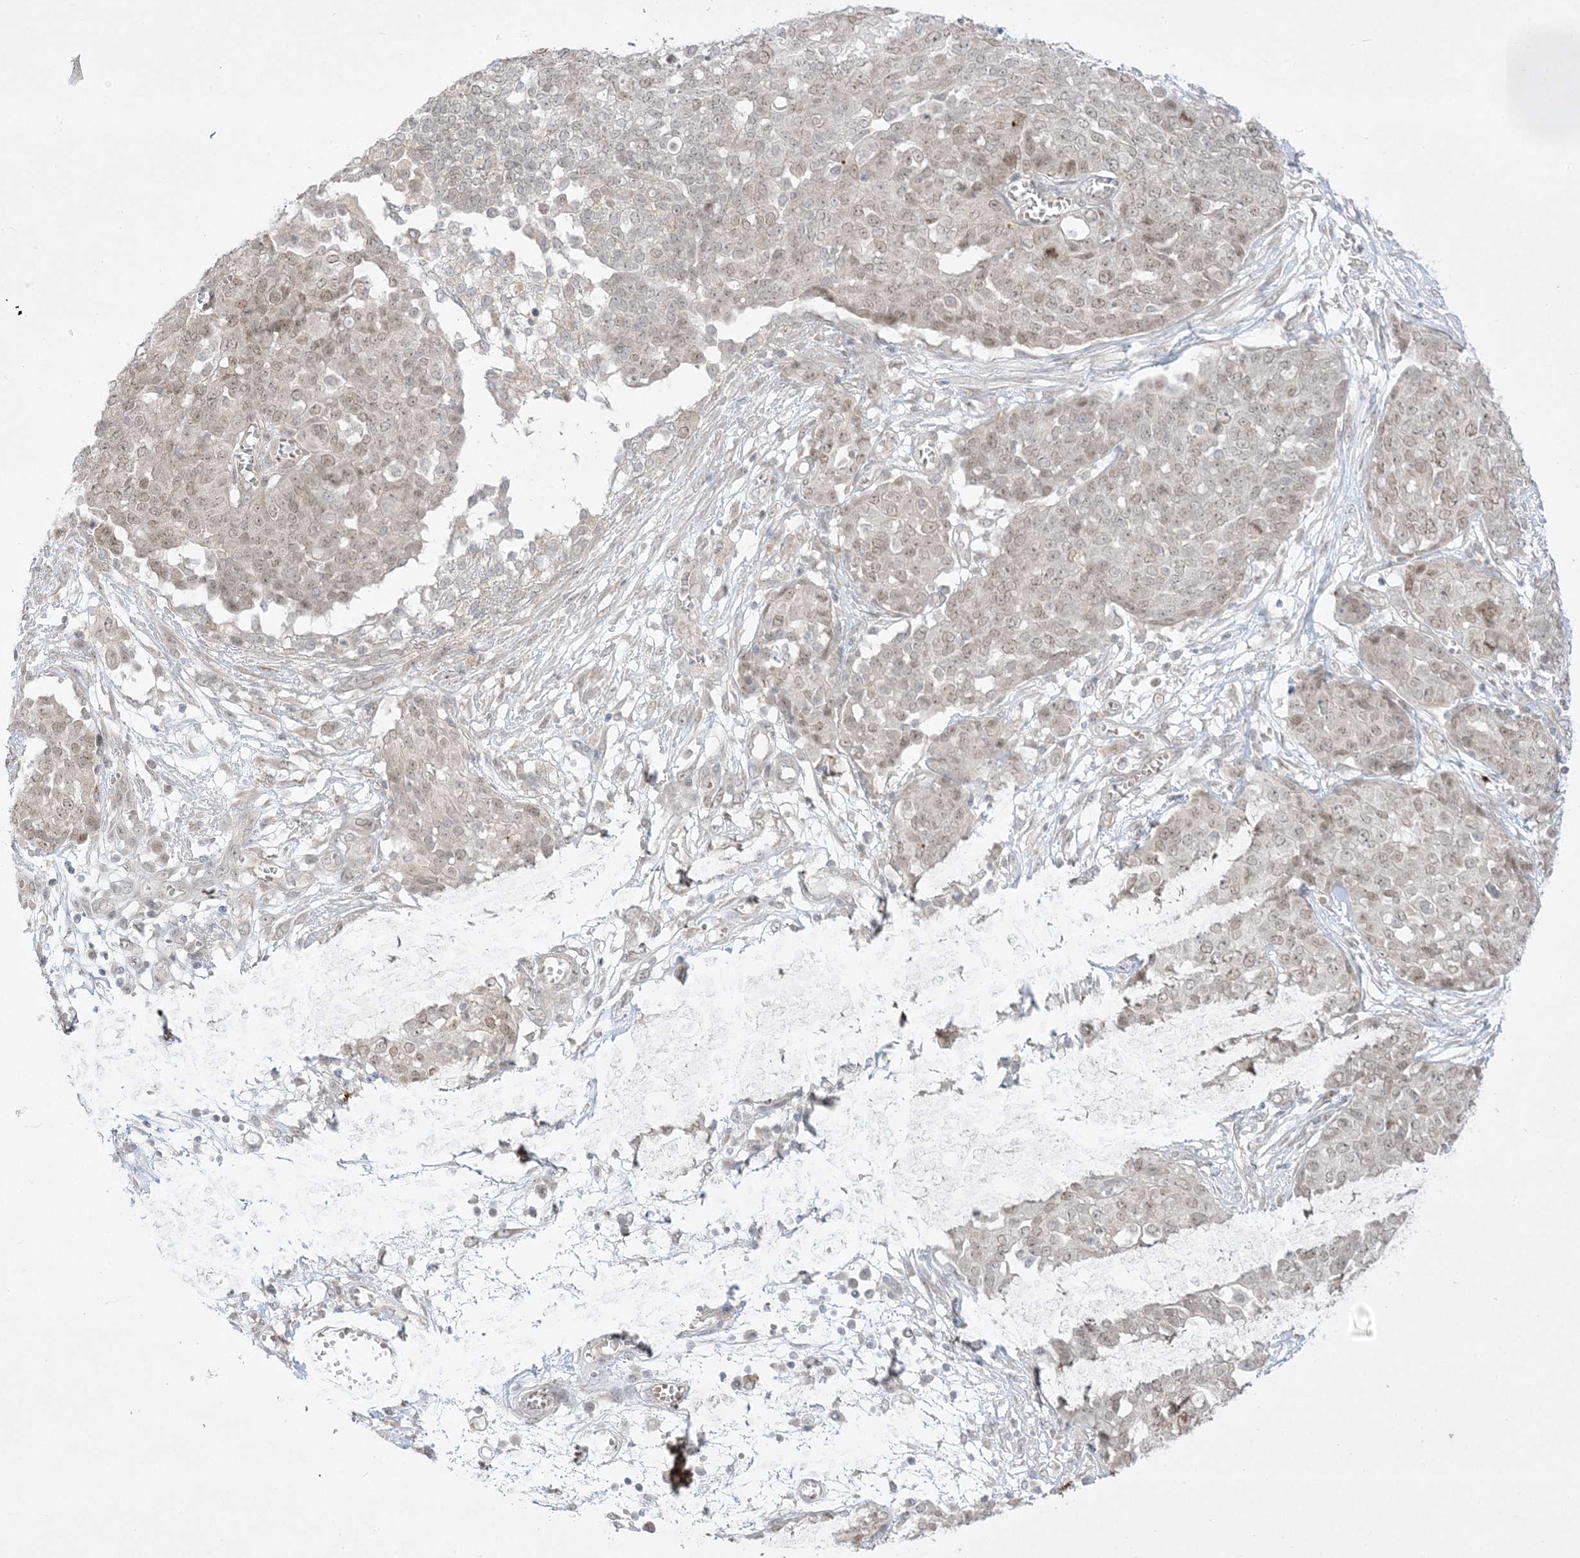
{"staining": {"intensity": "weak", "quantity": ">75%", "location": "nuclear"}, "tissue": "ovarian cancer", "cell_type": "Tumor cells", "image_type": "cancer", "snomed": [{"axis": "morphology", "description": "Cystadenocarcinoma, serous, NOS"}, {"axis": "topography", "description": "Soft tissue"}, {"axis": "topography", "description": "Ovary"}], "caption": "The micrograph shows immunohistochemical staining of ovarian cancer (serous cystadenocarcinoma). There is weak nuclear staining is present in about >75% of tumor cells. The protein of interest is stained brown, and the nuclei are stained in blue (DAB (3,3'-diaminobenzidine) IHC with brightfield microscopy, high magnification).", "gene": "PTK6", "patient": {"sex": "female", "age": 57}}